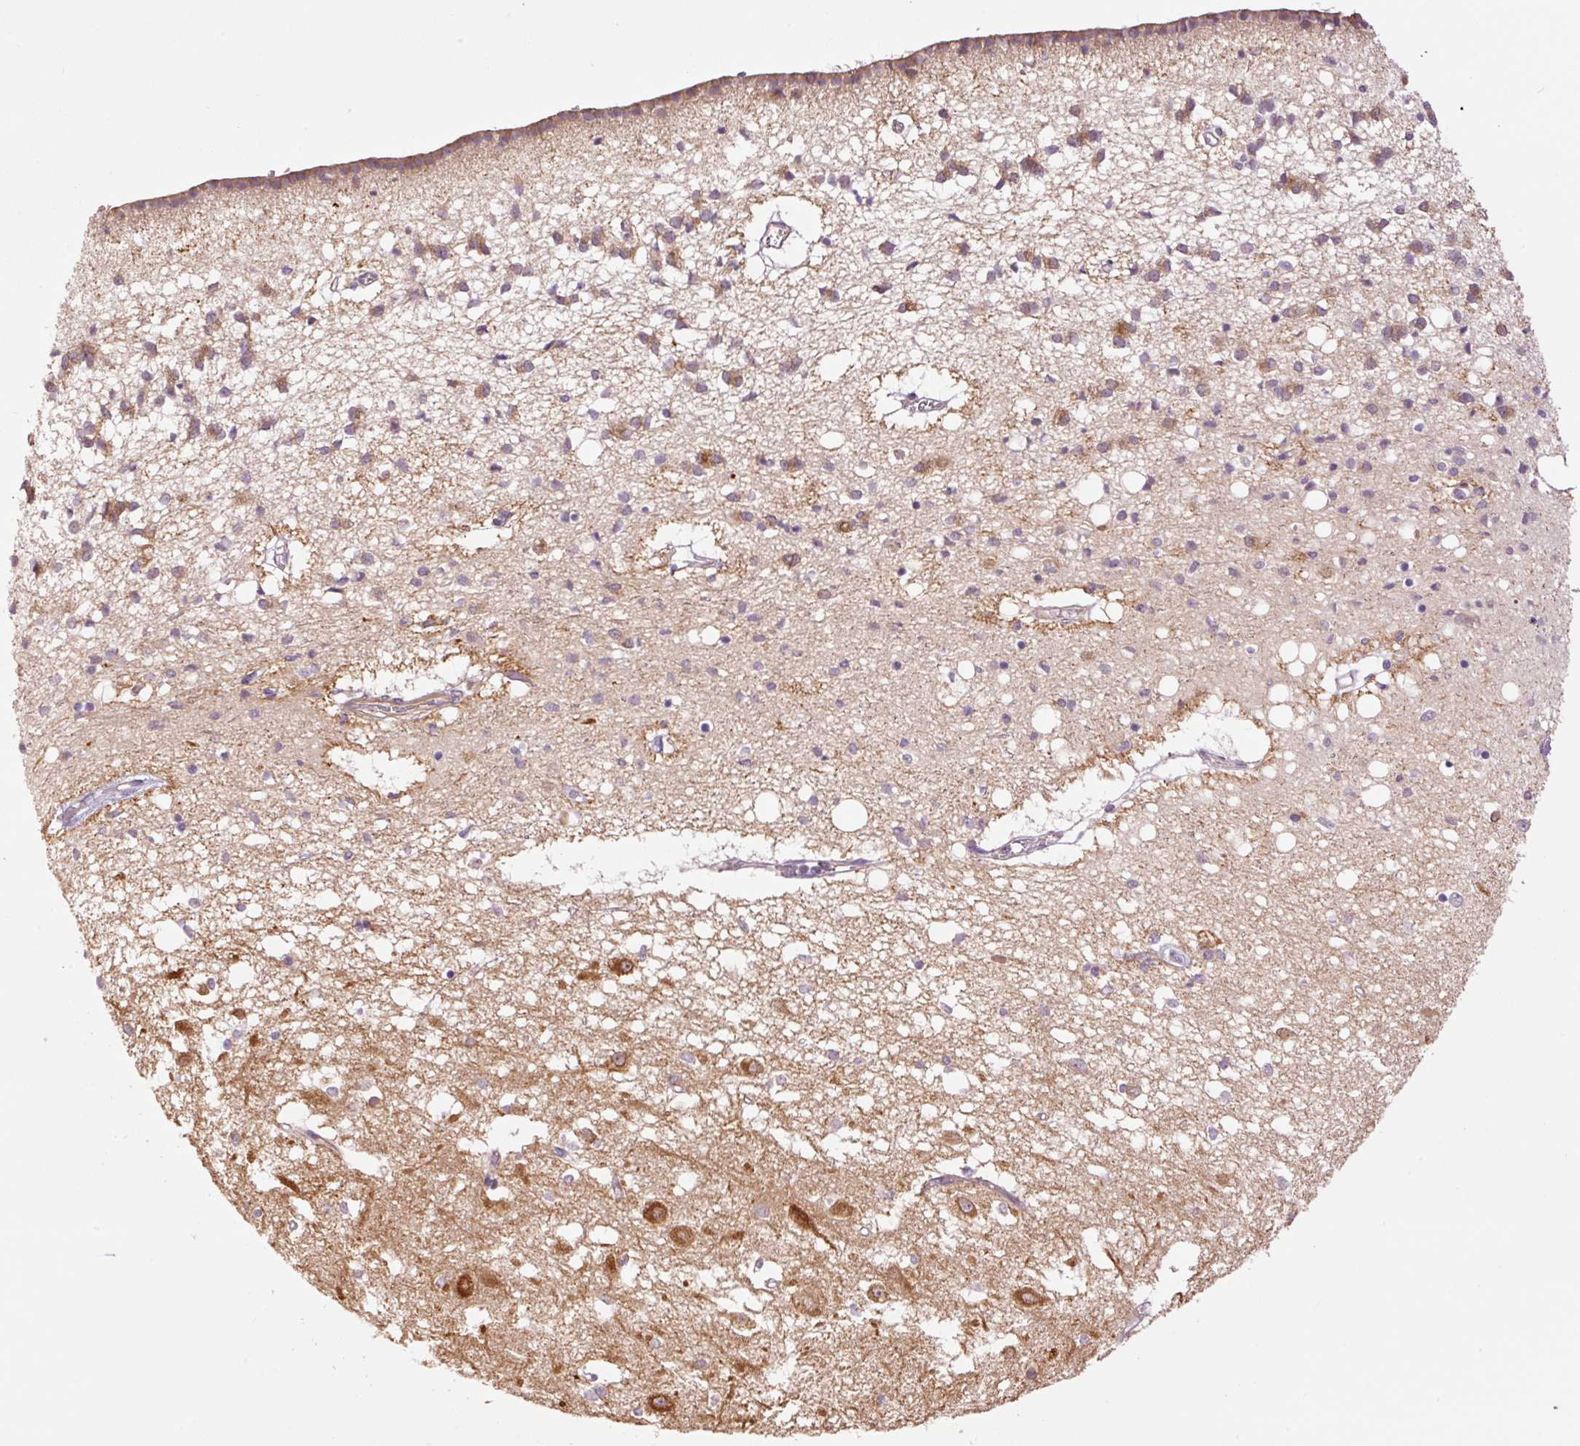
{"staining": {"intensity": "moderate", "quantity": "25%-75%", "location": "cytoplasmic/membranous"}, "tissue": "caudate", "cell_type": "Glial cells", "image_type": "normal", "snomed": [{"axis": "morphology", "description": "Normal tissue, NOS"}, {"axis": "topography", "description": "Lateral ventricle wall"}], "caption": "Moderate cytoplasmic/membranous protein staining is present in about 25%-75% of glial cells in caudate. Using DAB (brown) and hematoxylin (blue) stains, captured at high magnification using brightfield microscopy.", "gene": "SLC29A3", "patient": {"sex": "male", "age": 70}}